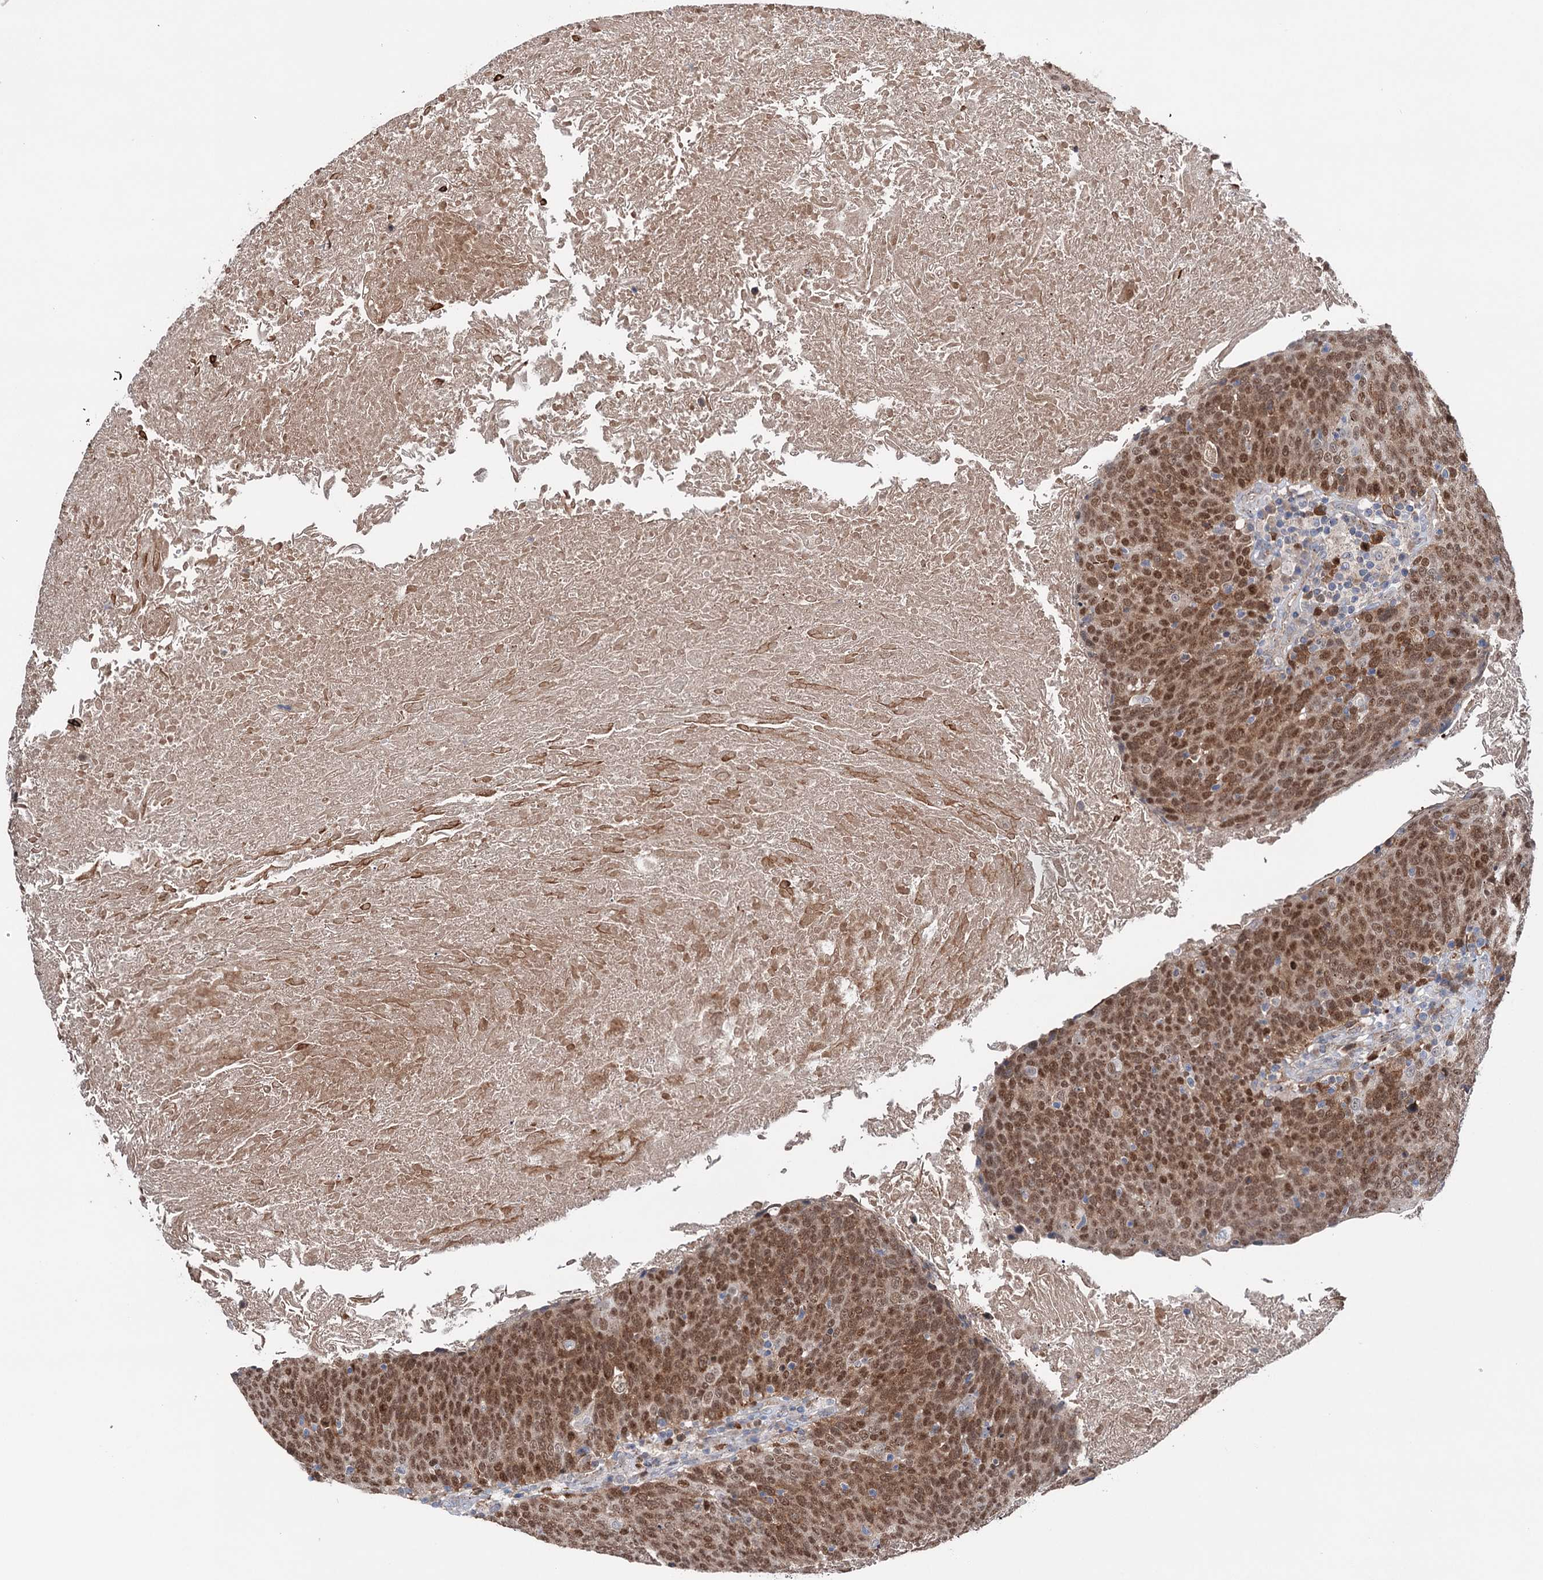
{"staining": {"intensity": "strong", "quantity": ">75%", "location": "cytoplasmic/membranous,nuclear"}, "tissue": "head and neck cancer", "cell_type": "Tumor cells", "image_type": "cancer", "snomed": [{"axis": "morphology", "description": "Squamous cell carcinoma, NOS"}, {"axis": "morphology", "description": "Squamous cell carcinoma, metastatic, NOS"}, {"axis": "topography", "description": "Lymph node"}, {"axis": "topography", "description": "Head-Neck"}], "caption": "A histopathology image of head and neck cancer (squamous cell carcinoma) stained for a protein reveals strong cytoplasmic/membranous and nuclear brown staining in tumor cells.", "gene": "NCAPD2", "patient": {"sex": "male", "age": 62}}